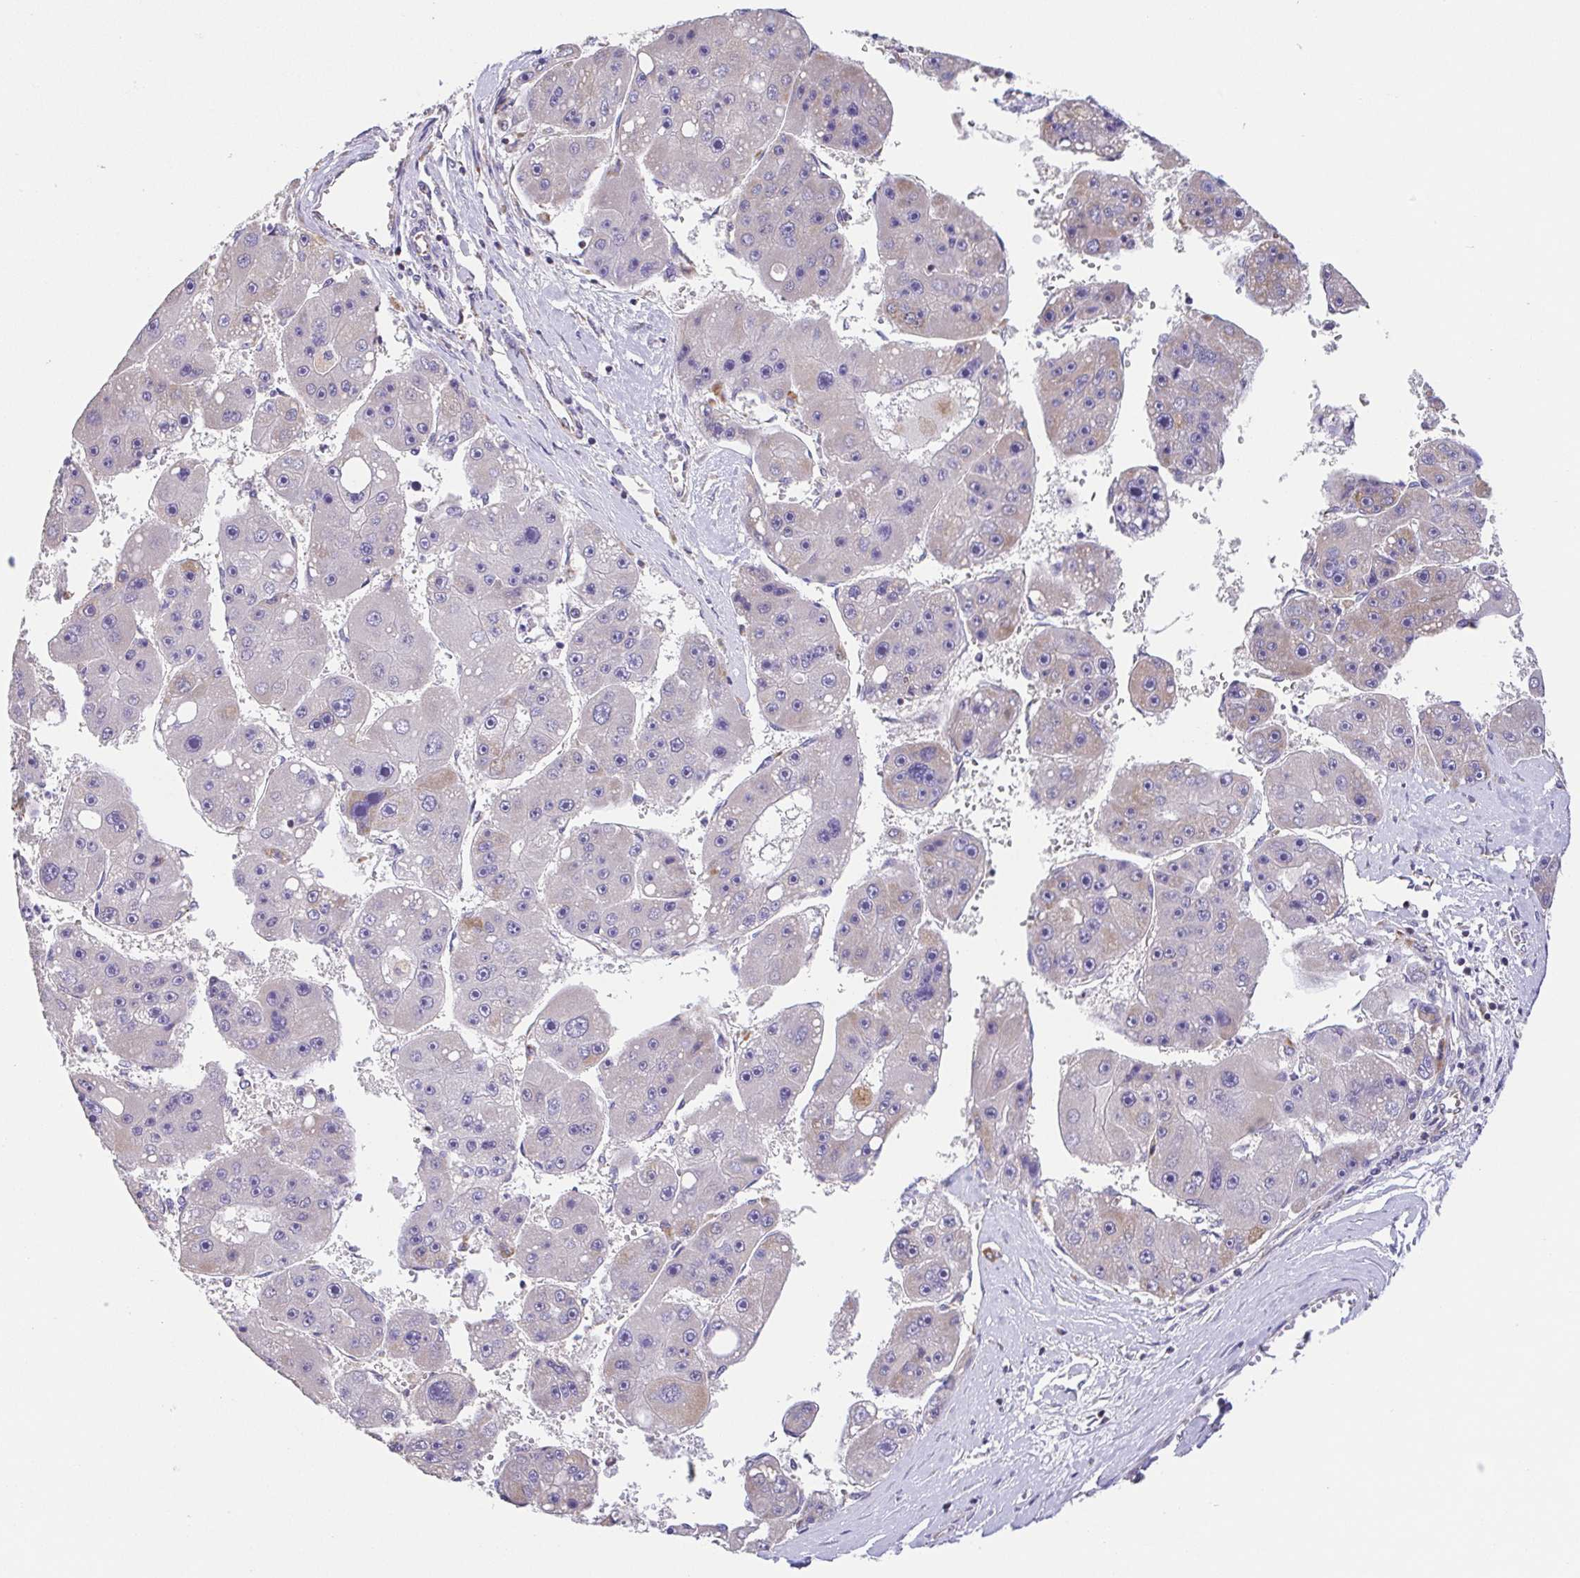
{"staining": {"intensity": "weak", "quantity": "<25%", "location": "cytoplasmic/membranous"}, "tissue": "liver cancer", "cell_type": "Tumor cells", "image_type": "cancer", "snomed": [{"axis": "morphology", "description": "Carcinoma, Hepatocellular, NOS"}, {"axis": "topography", "description": "Liver"}], "caption": "DAB immunohistochemical staining of human liver hepatocellular carcinoma exhibits no significant positivity in tumor cells.", "gene": "GINM1", "patient": {"sex": "female", "age": 61}}